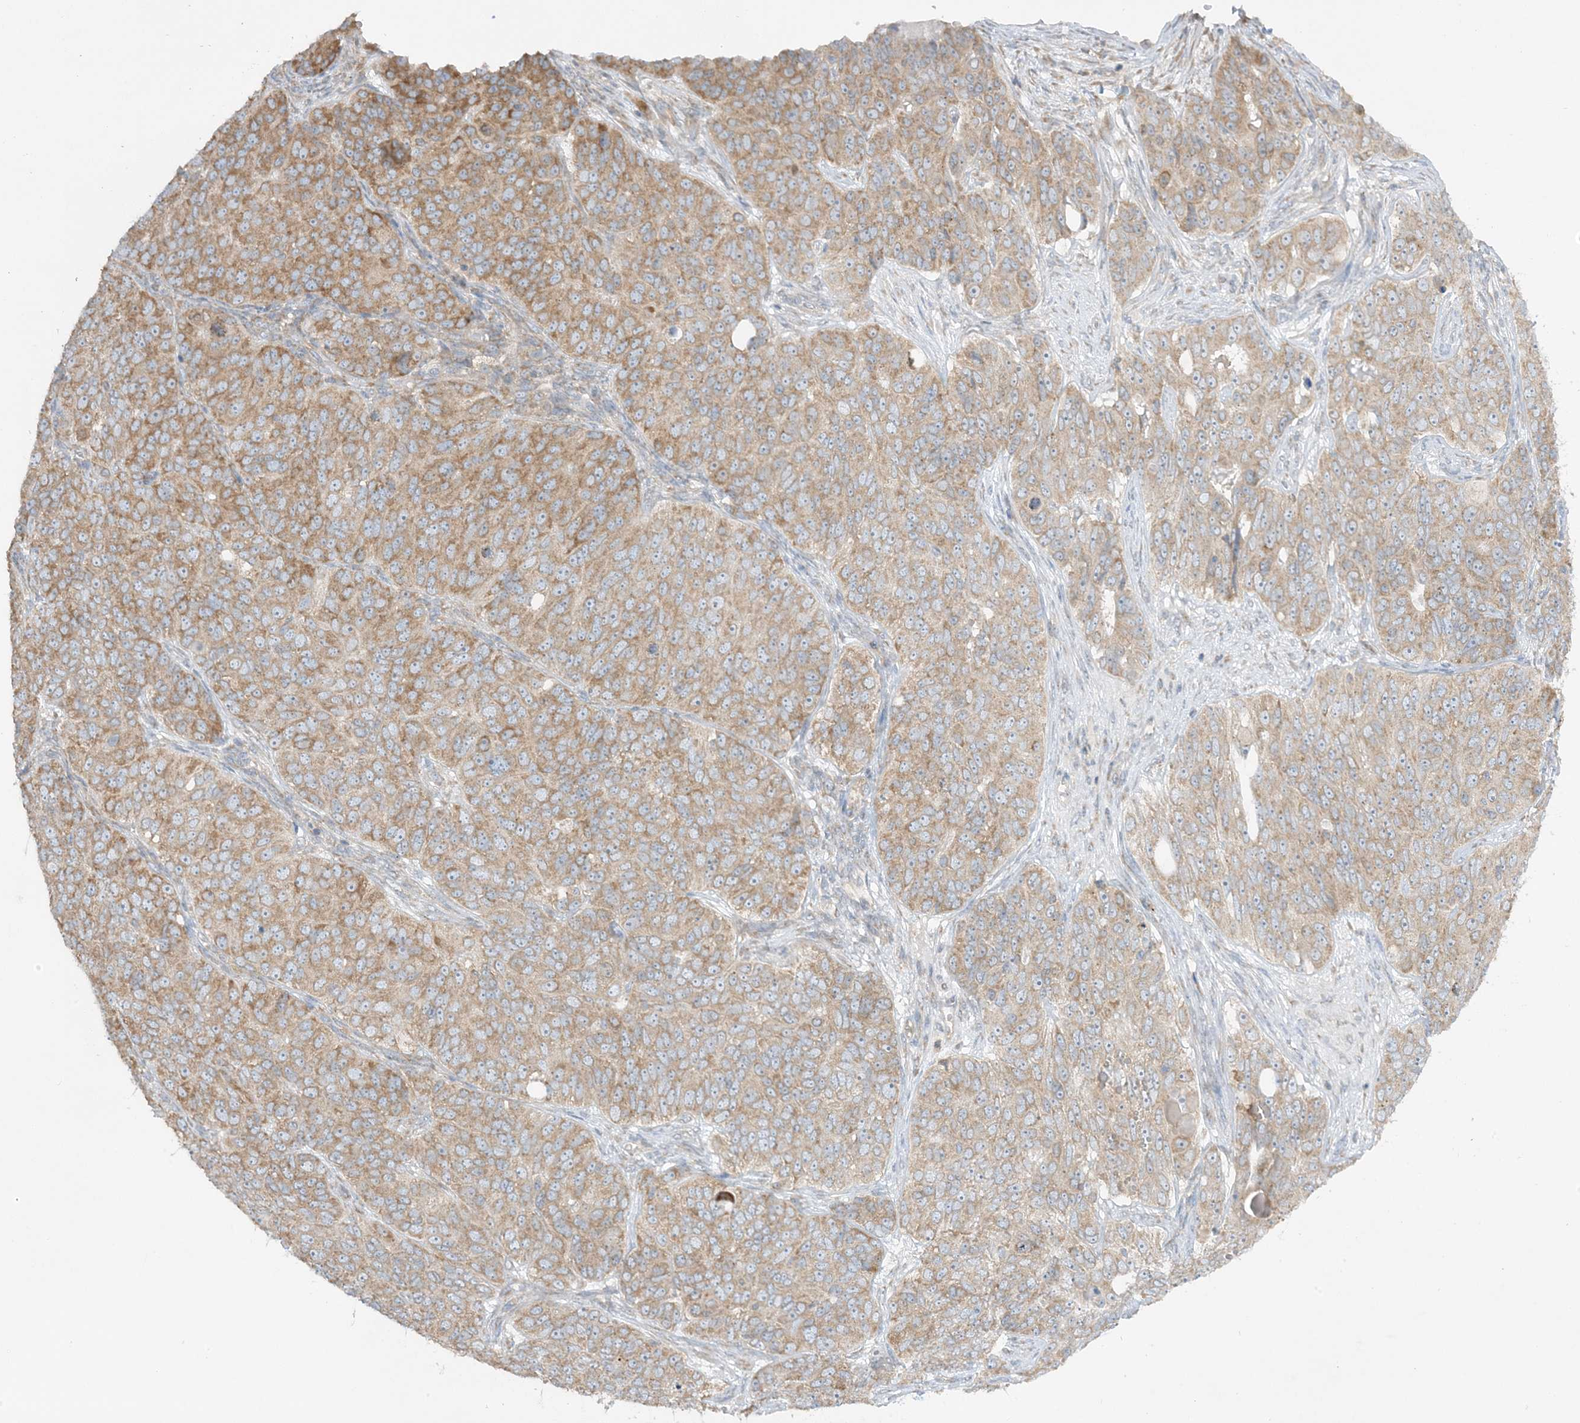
{"staining": {"intensity": "moderate", "quantity": ">75%", "location": "cytoplasmic/membranous"}, "tissue": "ovarian cancer", "cell_type": "Tumor cells", "image_type": "cancer", "snomed": [{"axis": "morphology", "description": "Carcinoma, endometroid"}, {"axis": "topography", "description": "Ovary"}], "caption": "Immunohistochemistry (DAB) staining of human endometroid carcinoma (ovarian) displays moderate cytoplasmic/membranous protein expression in about >75% of tumor cells.", "gene": "RPP40", "patient": {"sex": "female", "age": 51}}